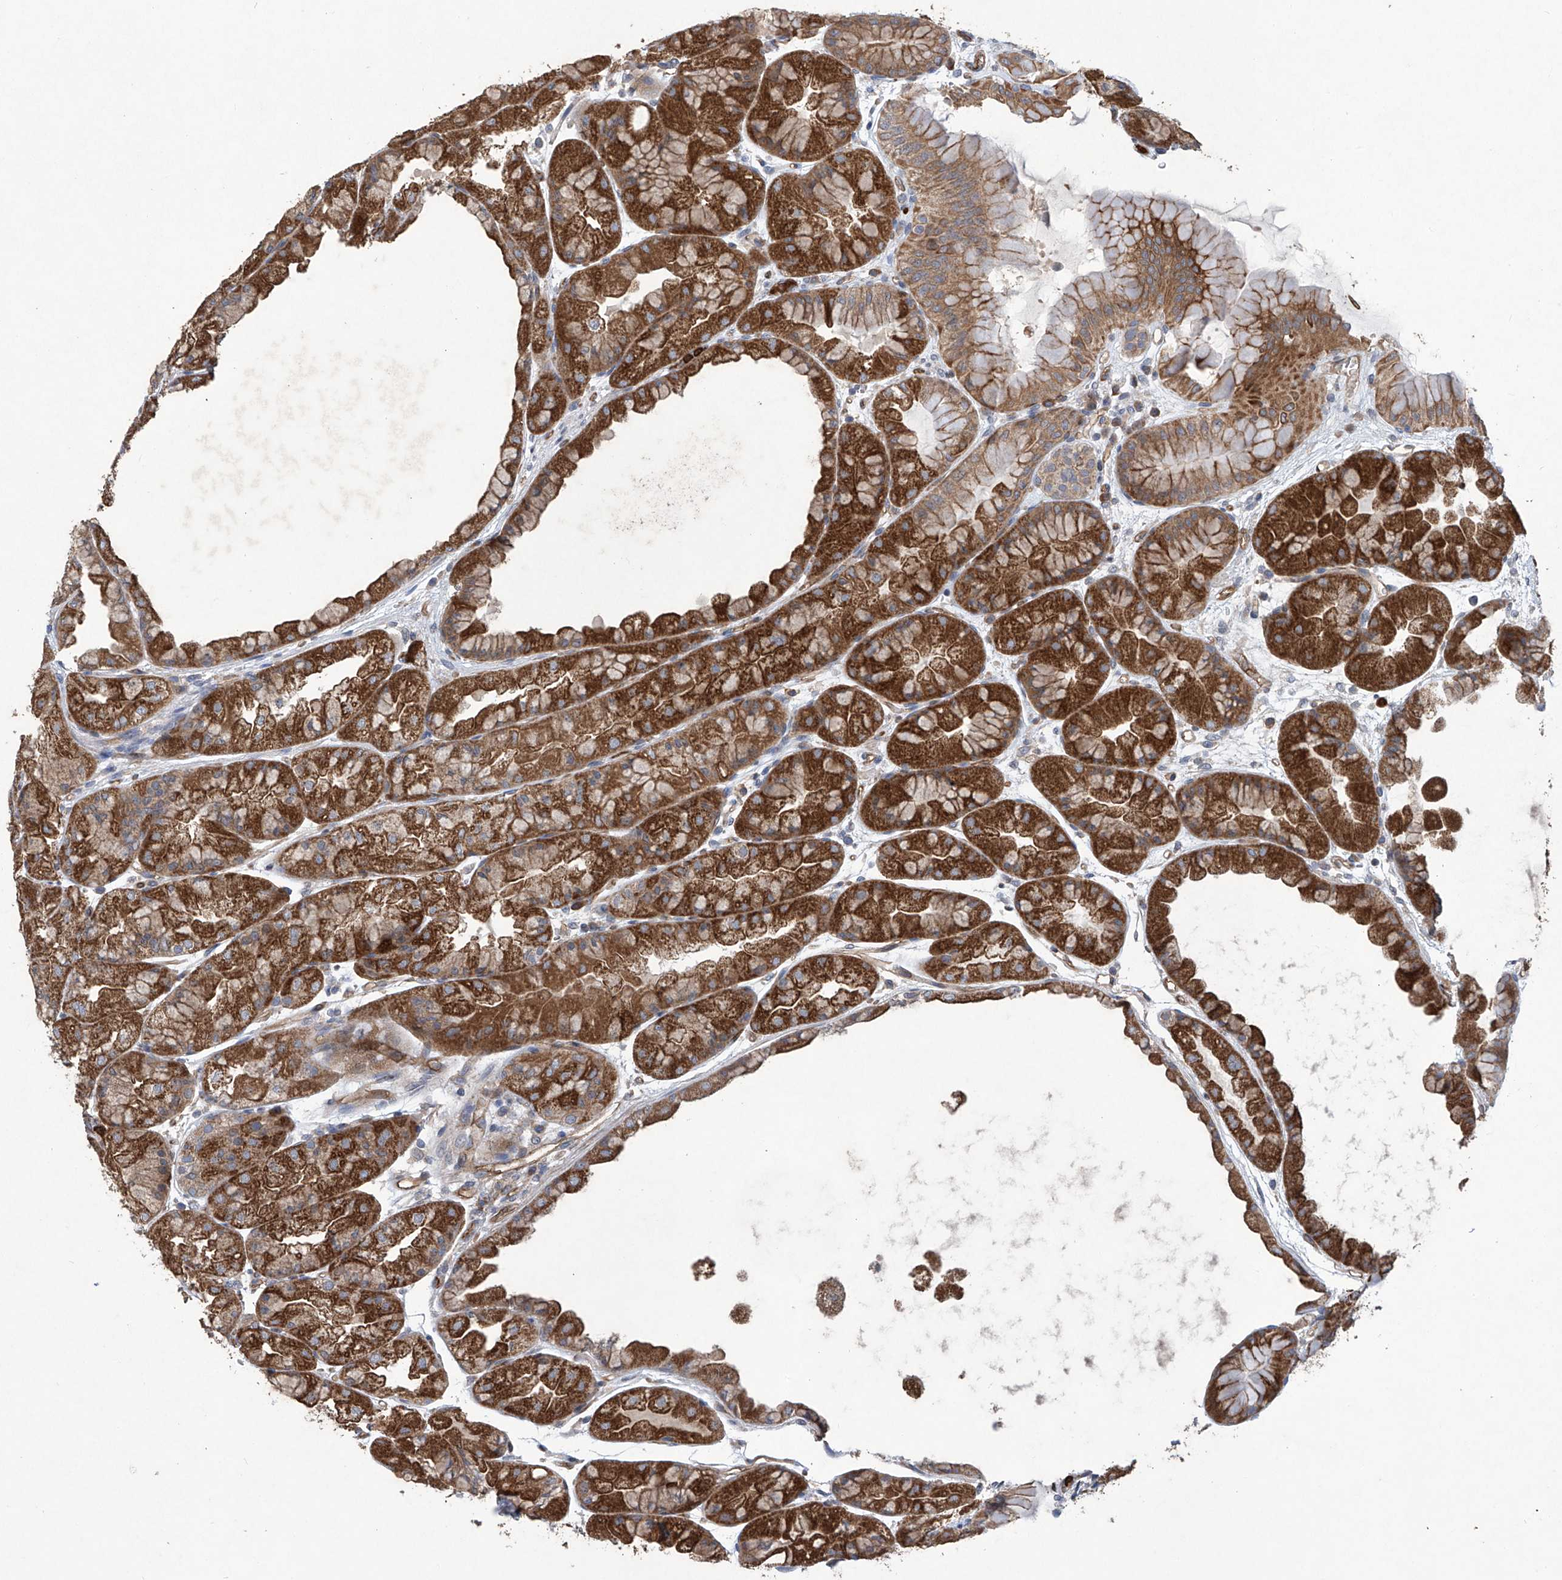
{"staining": {"intensity": "strong", "quantity": ">75%", "location": "cytoplasmic/membranous"}, "tissue": "stomach", "cell_type": "Glandular cells", "image_type": "normal", "snomed": [{"axis": "morphology", "description": "Normal tissue, NOS"}, {"axis": "topography", "description": "Stomach, upper"}], "caption": "Stomach stained with immunohistochemistry (IHC) exhibits strong cytoplasmic/membranous expression in about >75% of glandular cells. (brown staining indicates protein expression, while blue staining denotes nuclei).", "gene": "EIF2D", "patient": {"sex": "male", "age": 47}}